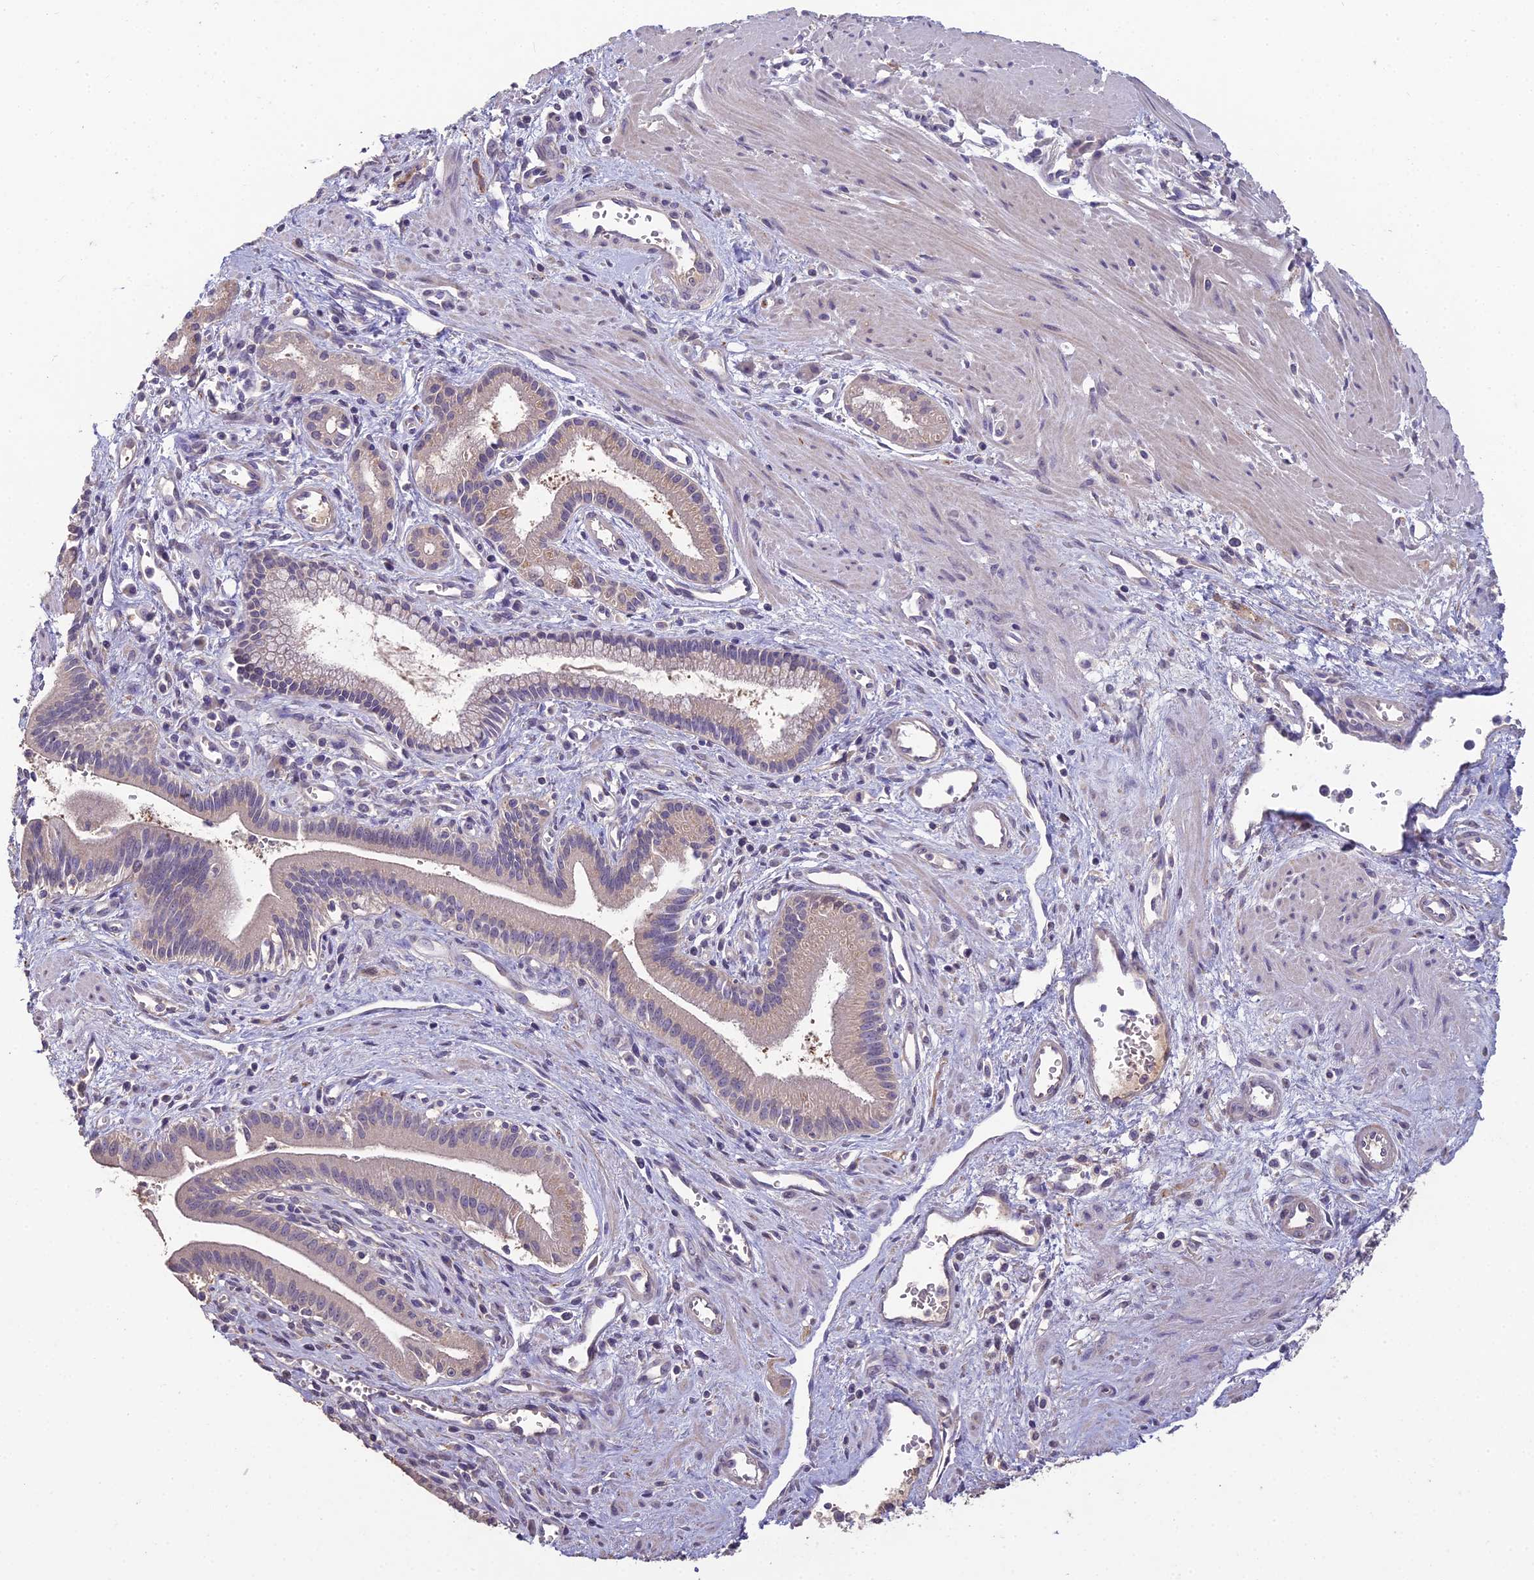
{"staining": {"intensity": "weak", "quantity": "25%-75%", "location": "cytoplasmic/membranous"}, "tissue": "pancreatic cancer", "cell_type": "Tumor cells", "image_type": "cancer", "snomed": [{"axis": "morphology", "description": "Adenocarcinoma, NOS"}, {"axis": "topography", "description": "Pancreas"}], "caption": "IHC of human adenocarcinoma (pancreatic) exhibits low levels of weak cytoplasmic/membranous positivity in about 25%-75% of tumor cells.", "gene": "CEACAM16", "patient": {"sex": "male", "age": 78}}